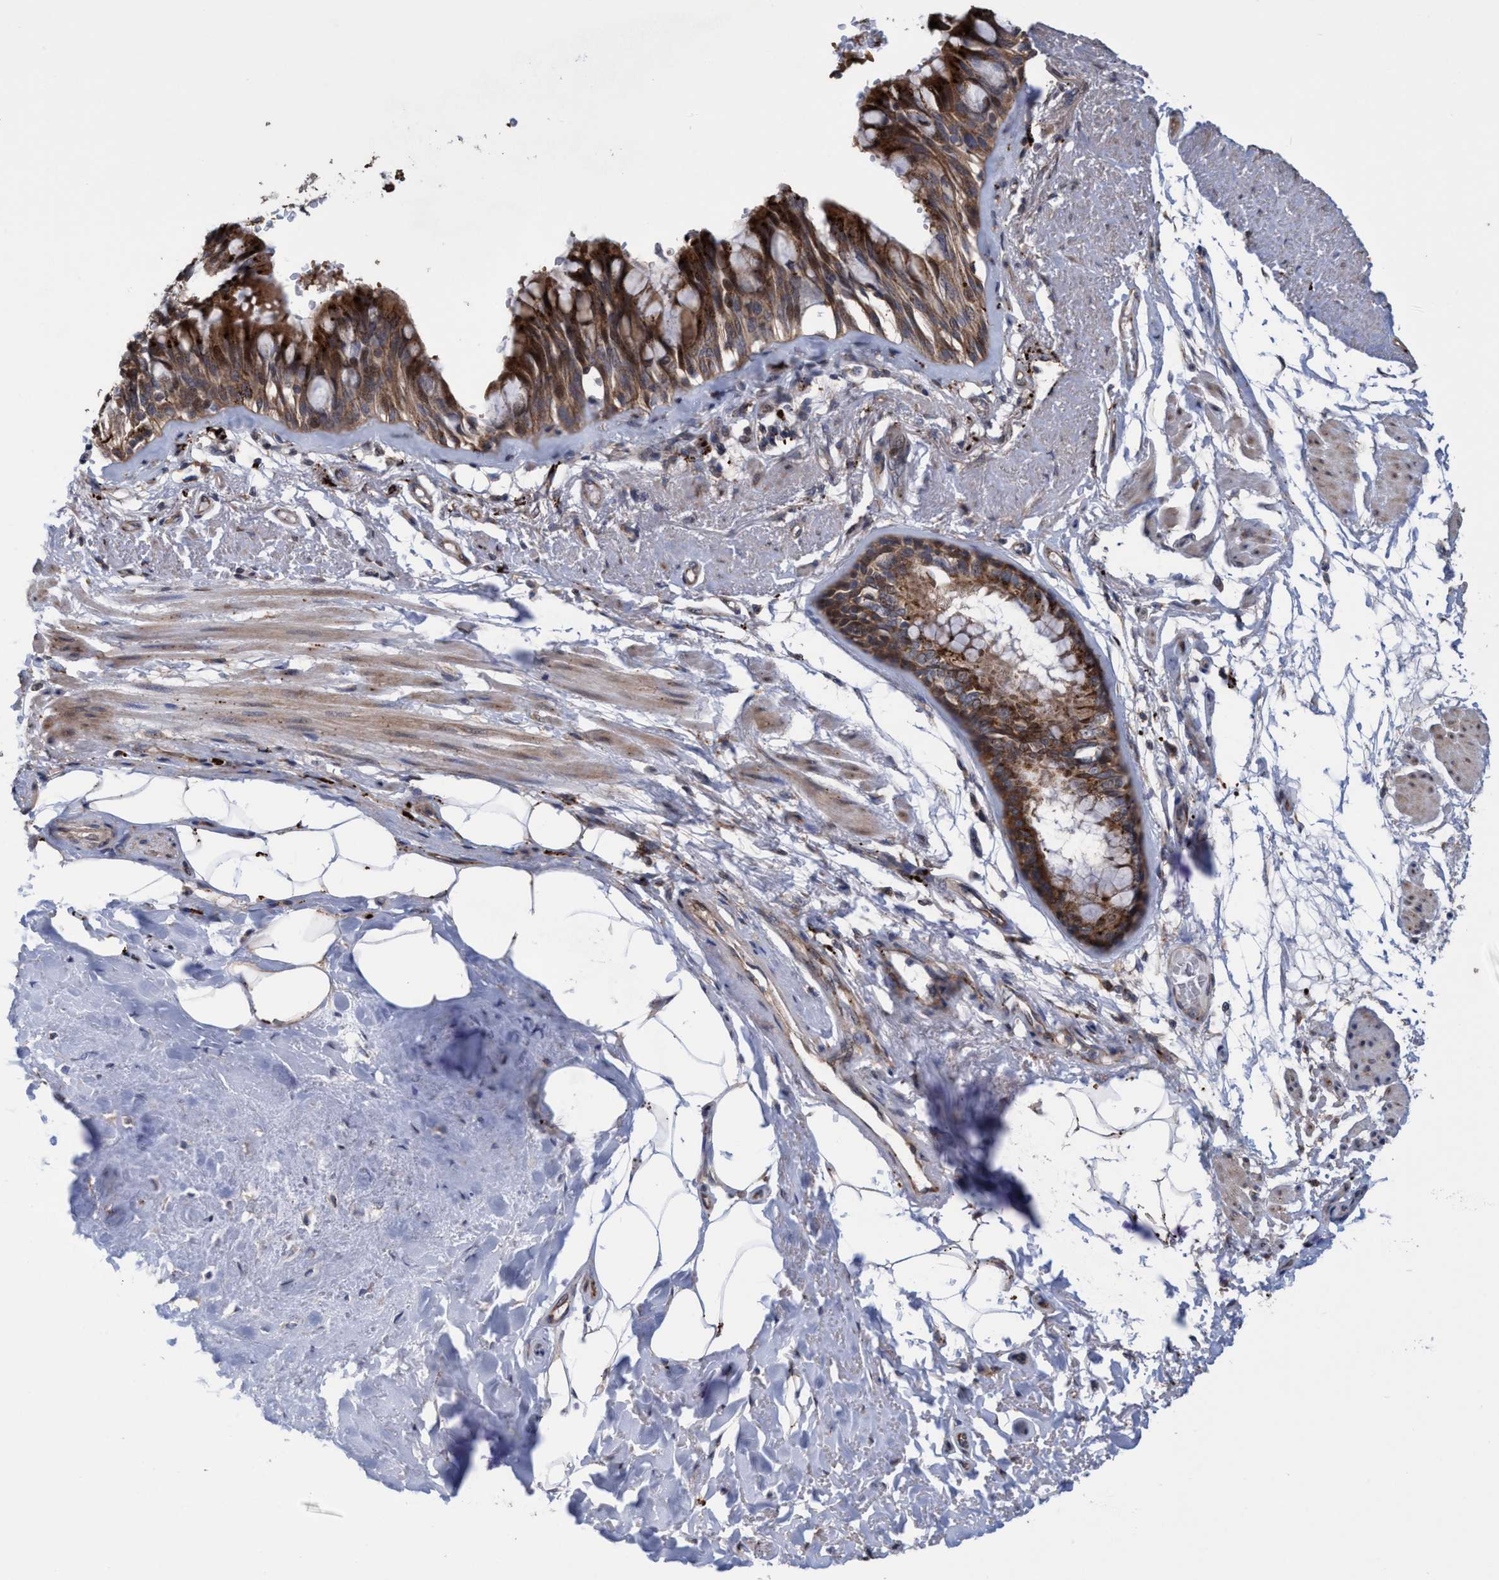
{"staining": {"intensity": "strong", "quantity": ">75%", "location": "cytoplasmic/membranous"}, "tissue": "bronchus", "cell_type": "Respiratory epithelial cells", "image_type": "normal", "snomed": [{"axis": "morphology", "description": "Normal tissue, NOS"}, {"axis": "topography", "description": "Bronchus"}], "caption": "Immunohistochemistry of unremarkable human bronchus displays high levels of strong cytoplasmic/membranous expression in about >75% of respiratory epithelial cells. The protein is stained brown, and the nuclei are stained in blue (DAB IHC with brightfield microscopy, high magnification).", "gene": "BBS9", "patient": {"sex": "male", "age": 66}}